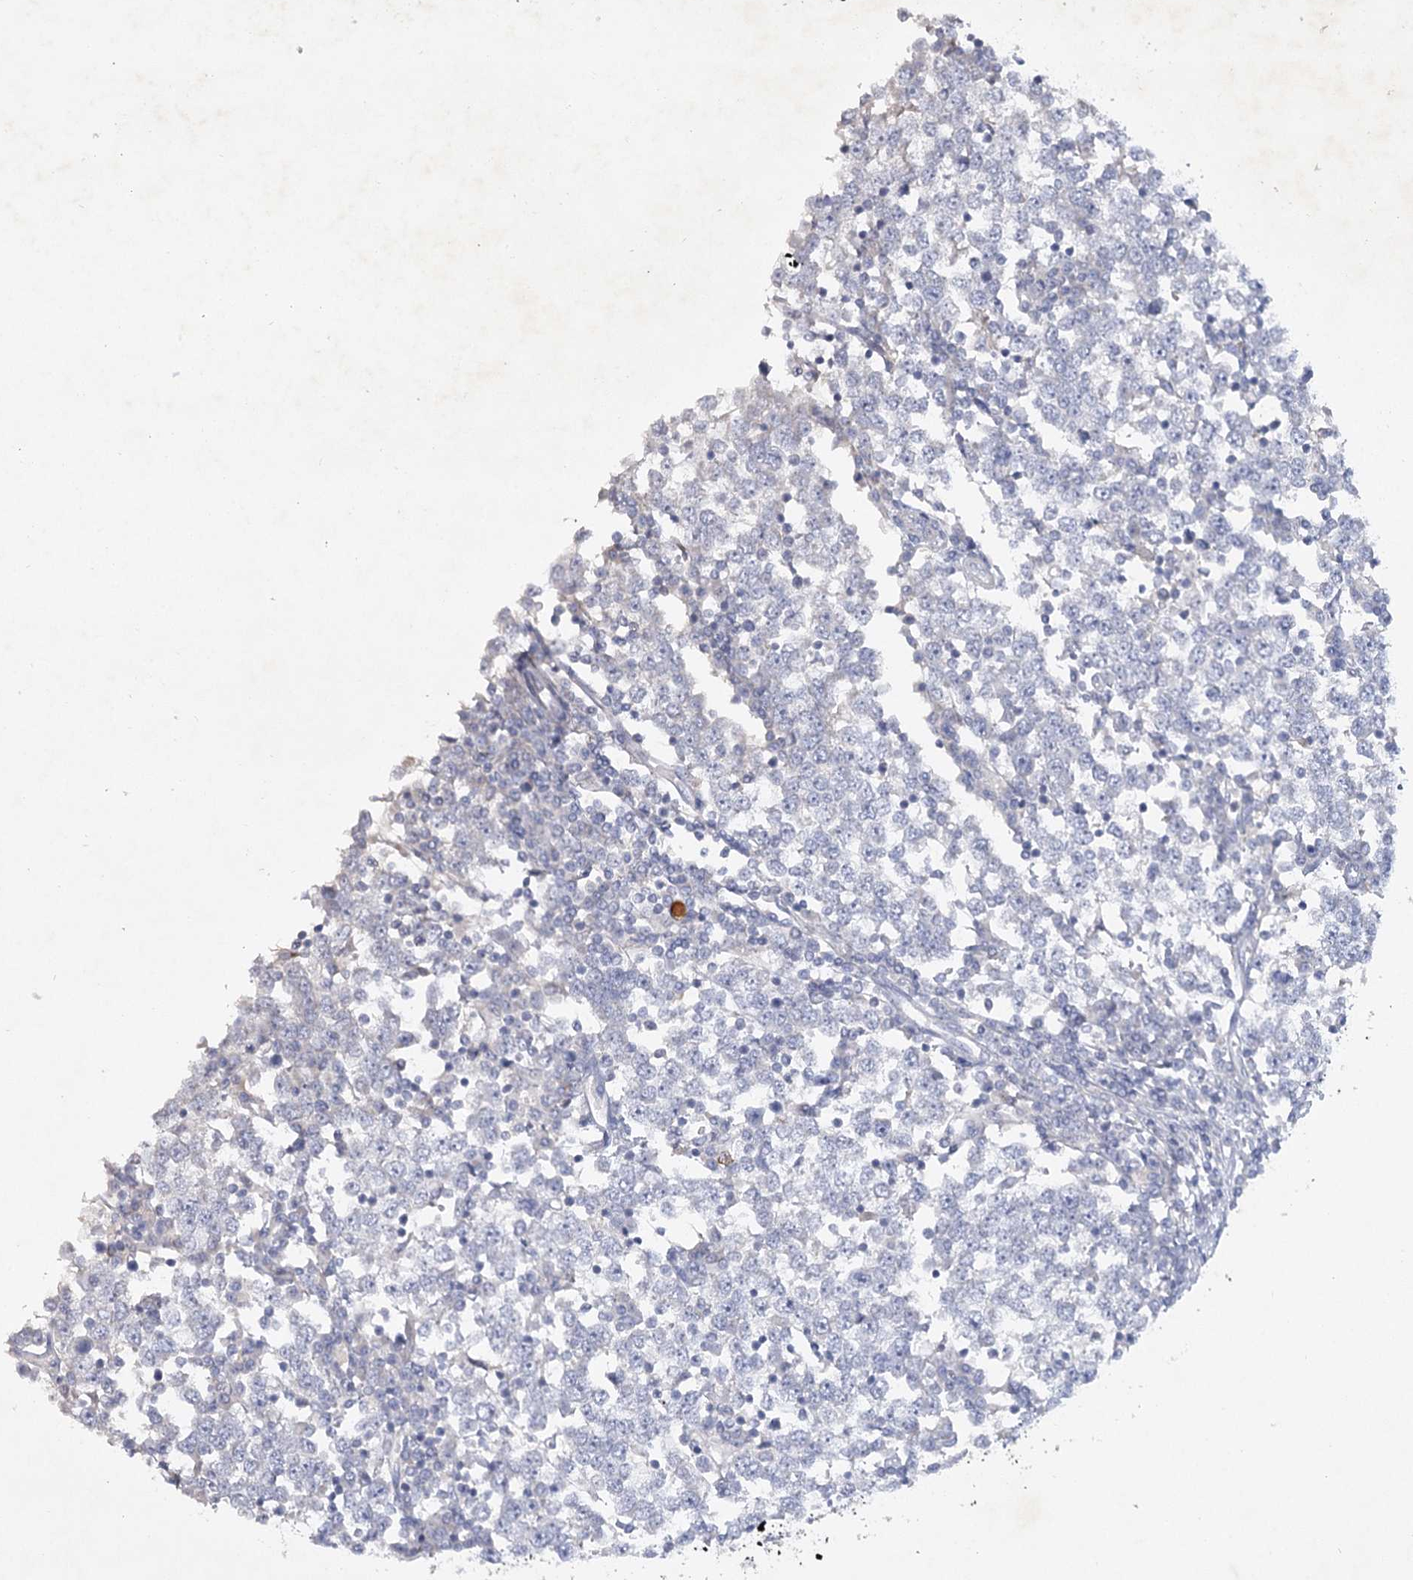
{"staining": {"intensity": "negative", "quantity": "none", "location": "none"}, "tissue": "testis cancer", "cell_type": "Tumor cells", "image_type": "cancer", "snomed": [{"axis": "morphology", "description": "Seminoma, NOS"}, {"axis": "topography", "description": "Testis"}], "caption": "Testis seminoma was stained to show a protein in brown. There is no significant positivity in tumor cells.", "gene": "MAP3K13", "patient": {"sex": "male", "age": 65}}